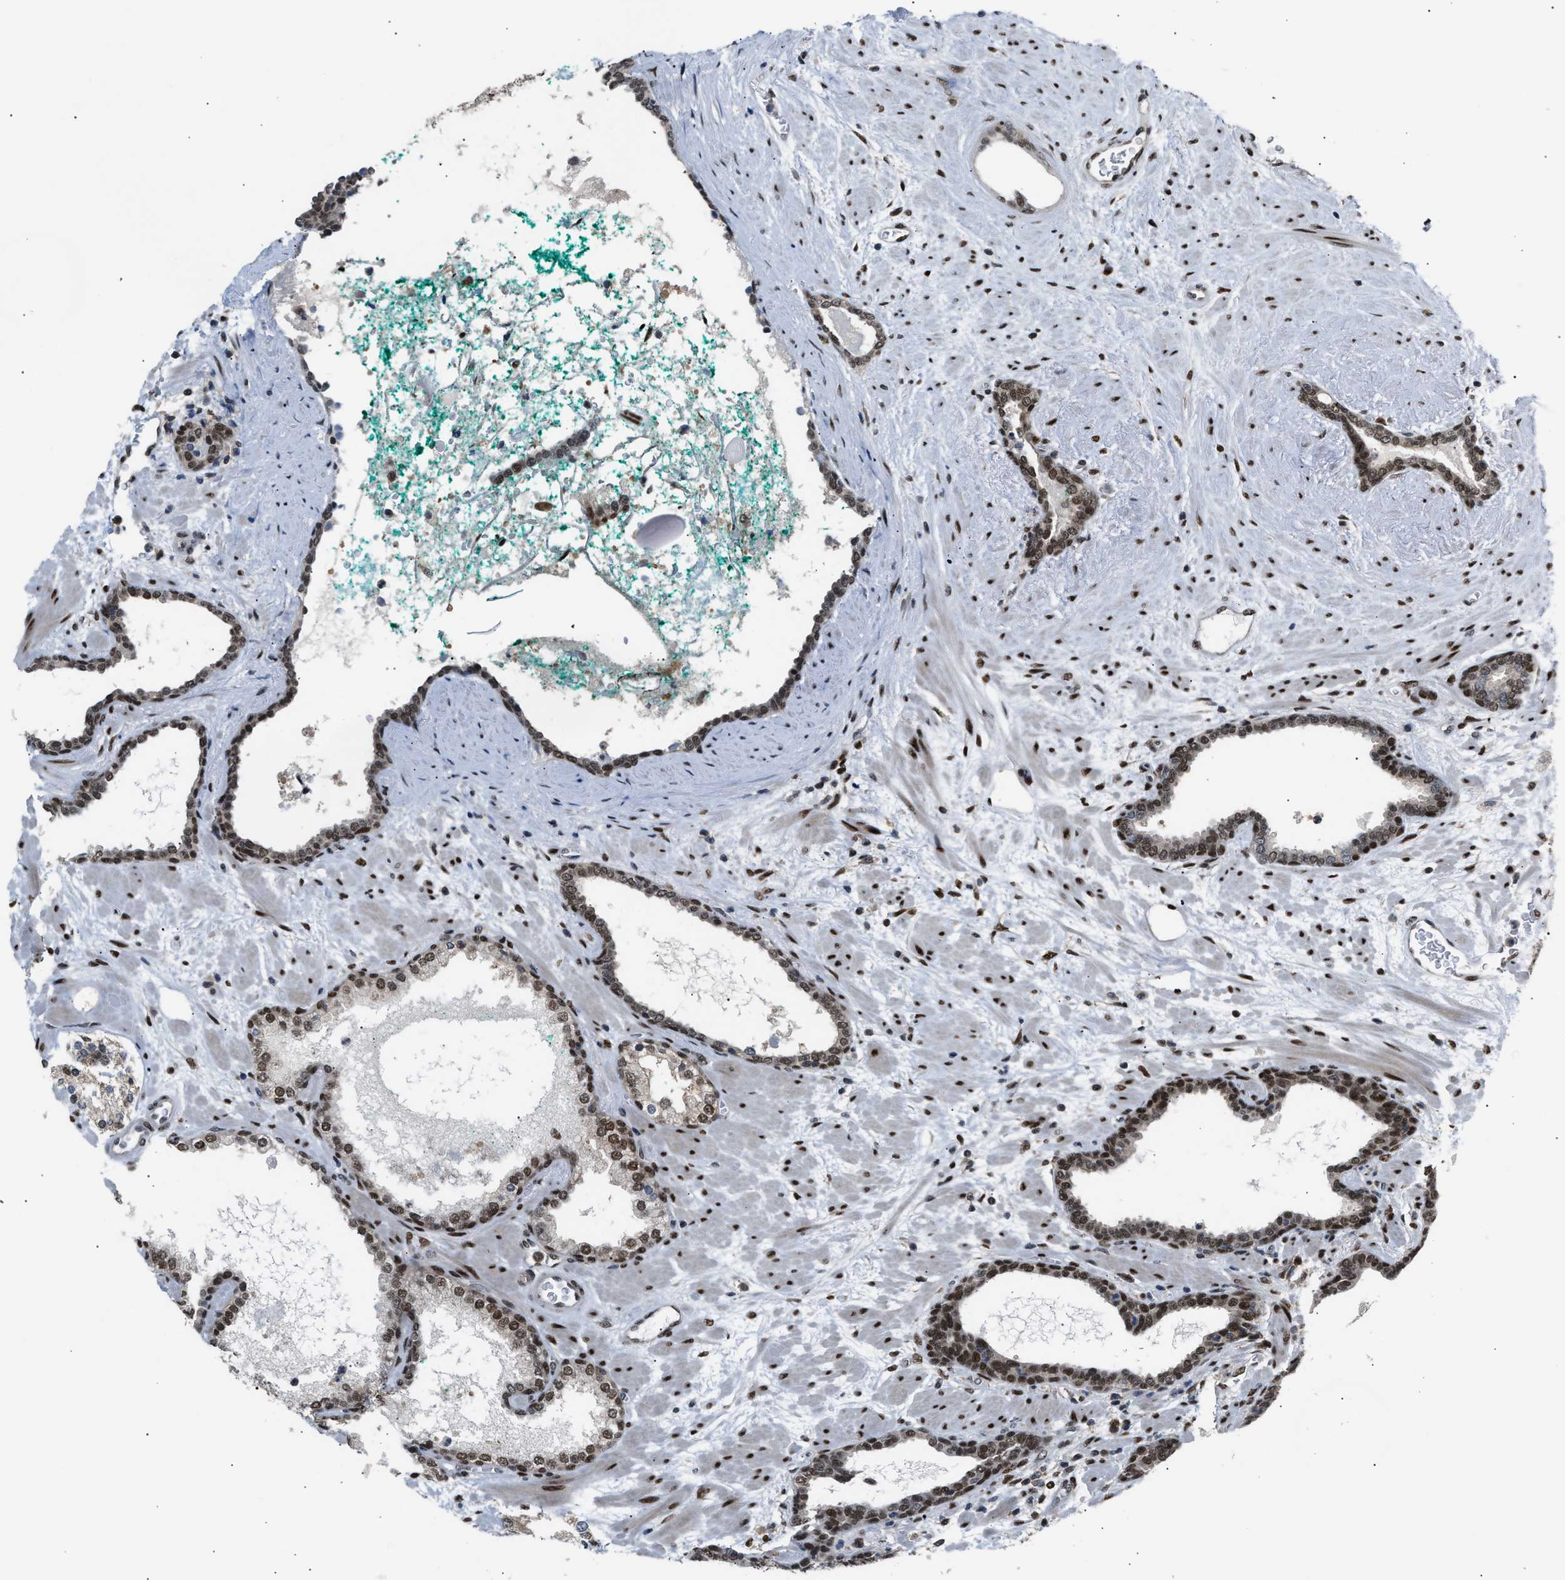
{"staining": {"intensity": "moderate", "quantity": ">75%", "location": "nuclear"}, "tissue": "prostate cancer", "cell_type": "Tumor cells", "image_type": "cancer", "snomed": [{"axis": "morphology", "description": "Adenocarcinoma, Low grade"}, {"axis": "topography", "description": "Prostate"}], "caption": "DAB immunohistochemical staining of prostate adenocarcinoma (low-grade) shows moderate nuclear protein positivity in about >75% of tumor cells. The protein of interest is stained brown, and the nuclei are stained in blue (DAB (3,3'-diaminobenzidine) IHC with brightfield microscopy, high magnification).", "gene": "SSBP2", "patient": {"sex": "male", "age": 63}}